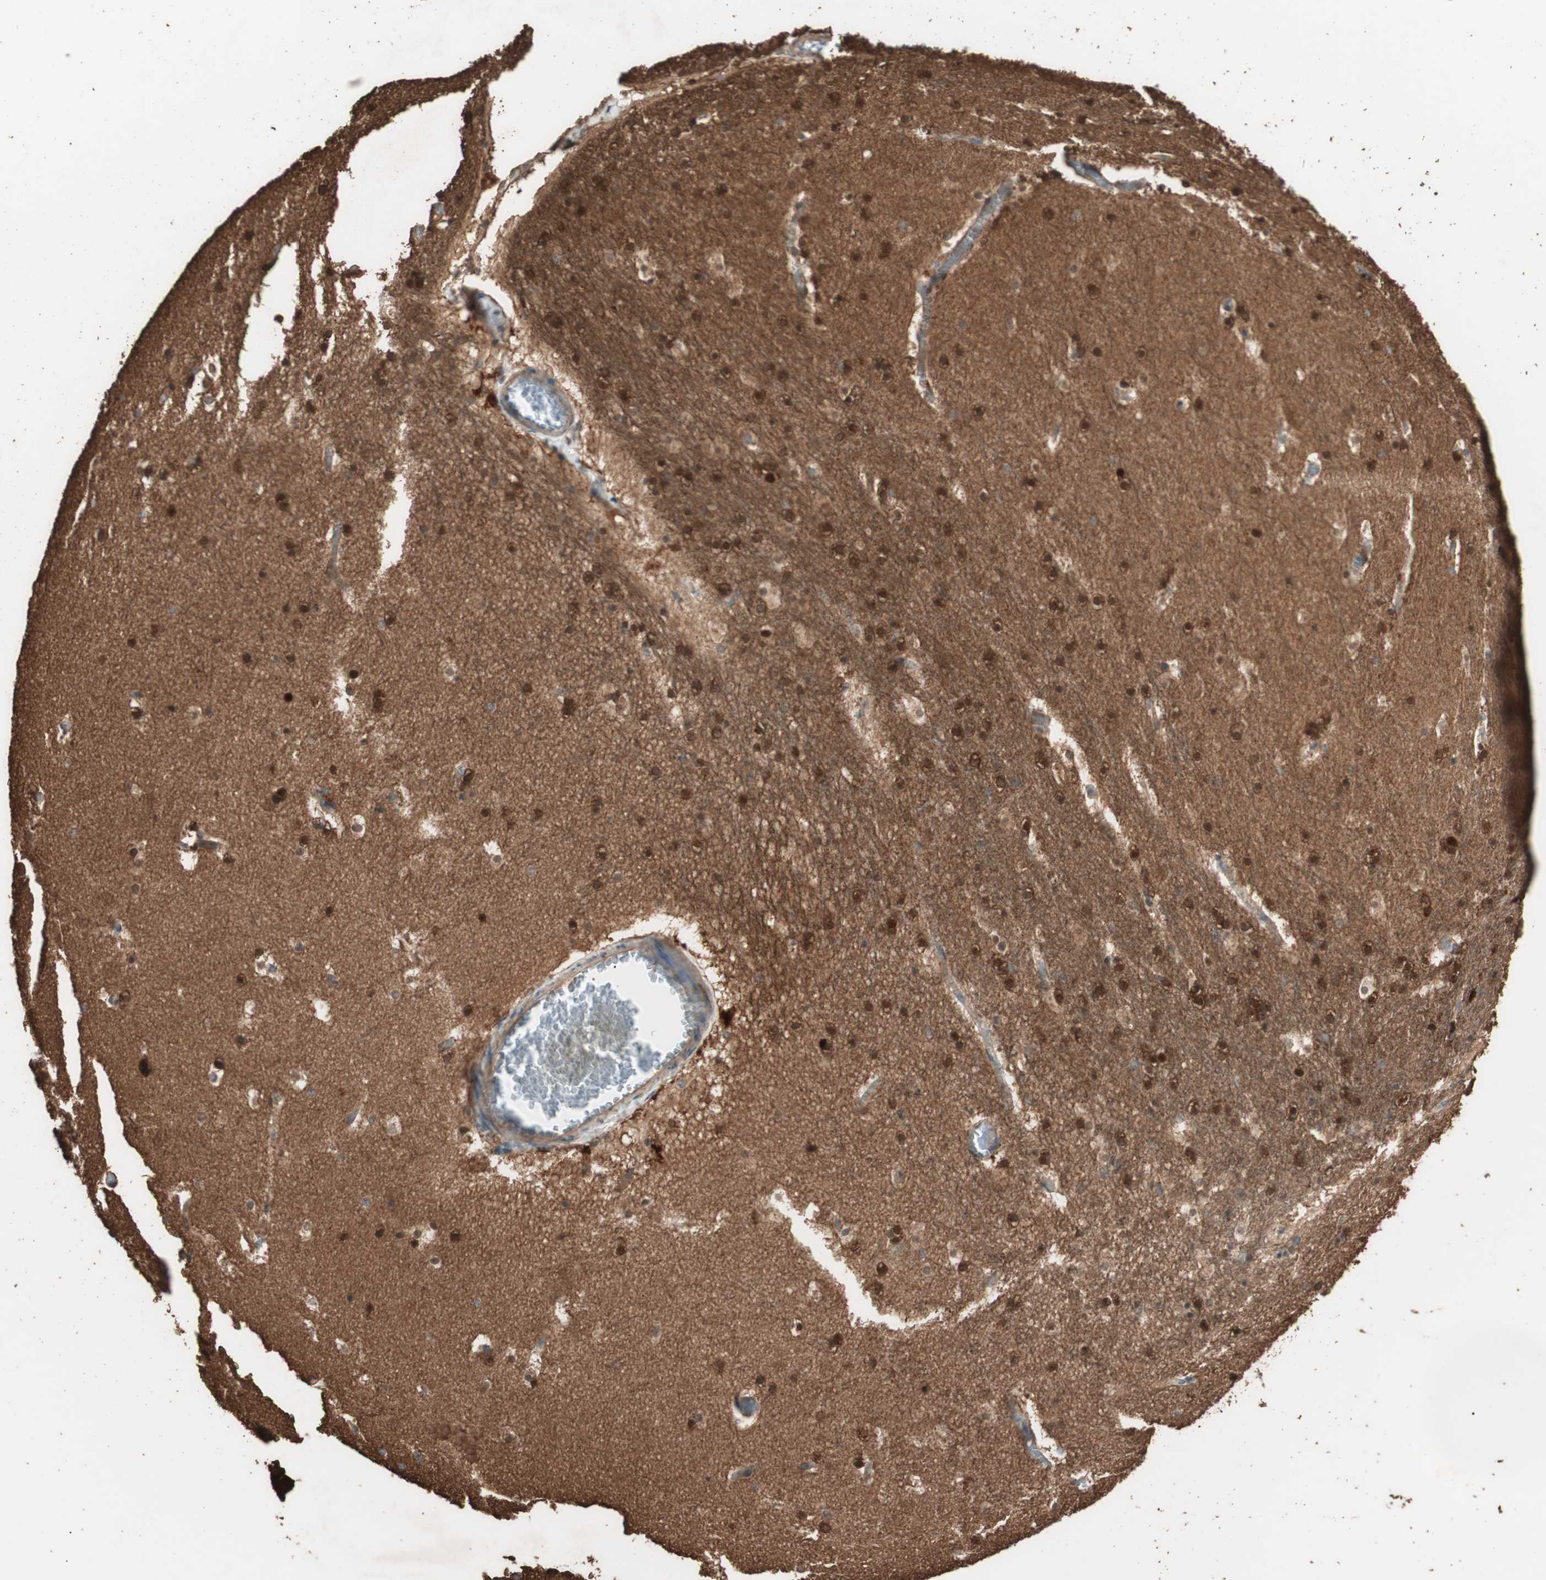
{"staining": {"intensity": "strong", "quantity": ">75%", "location": "cytoplasmic/membranous,nuclear"}, "tissue": "hippocampus", "cell_type": "Glial cells", "image_type": "normal", "snomed": [{"axis": "morphology", "description": "Normal tissue, NOS"}, {"axis": "topography", "description": "Hippocampus"}], "caption": "Protein positivity by immunohistochemistry demonstrates strong cytoplasmic/membranous,nuclear expression in approximately >75% of glial cells in unremarkable hippocampus.", "gene": "CCN4", "patient": {"sex": "male", "age": 45}}